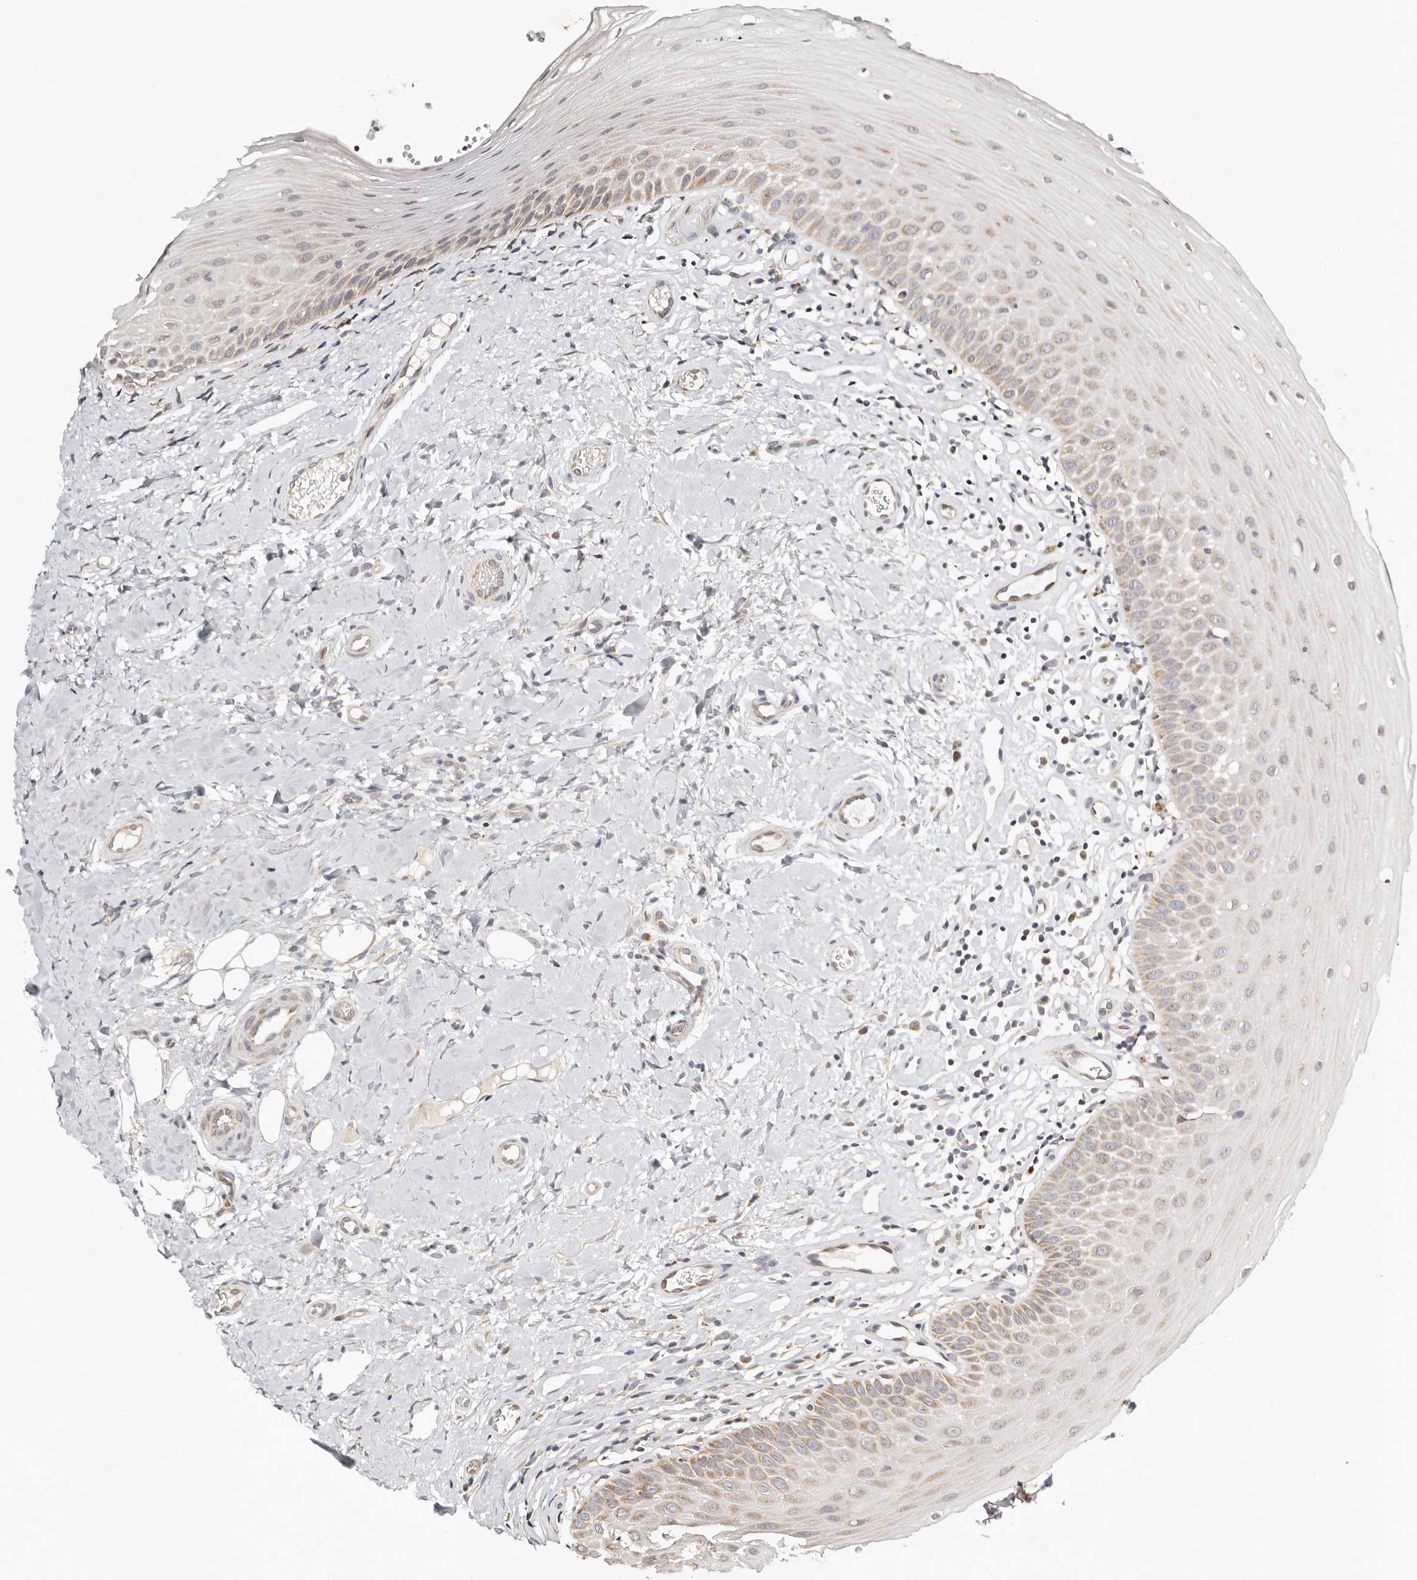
{"staining": {"intensity": "moderate", "quantity": "25%-75%", "location": "cytoplasmic/membranous"}, "tissue": "oral mucosa", "cell_type": "Squamous epithelial cells", "image_type": "normal", "snomed": [{"axis": "morphology", "description": "Normal tissue, NOS"}, {"axis": "topography", "description": "Oral tissue"}], "caption": "Protein expression analysis of normal oral mucosa displays moderate cytoplasmic/membranous staining in about 25%-75% of squamous epithelial cells. (Stains: DAB in brown, nuclei in blue, Microscopy: brightfield microscopy at high magnification).", "gene": "KDF1", "patient": {"sex": "female", "age": 56}}